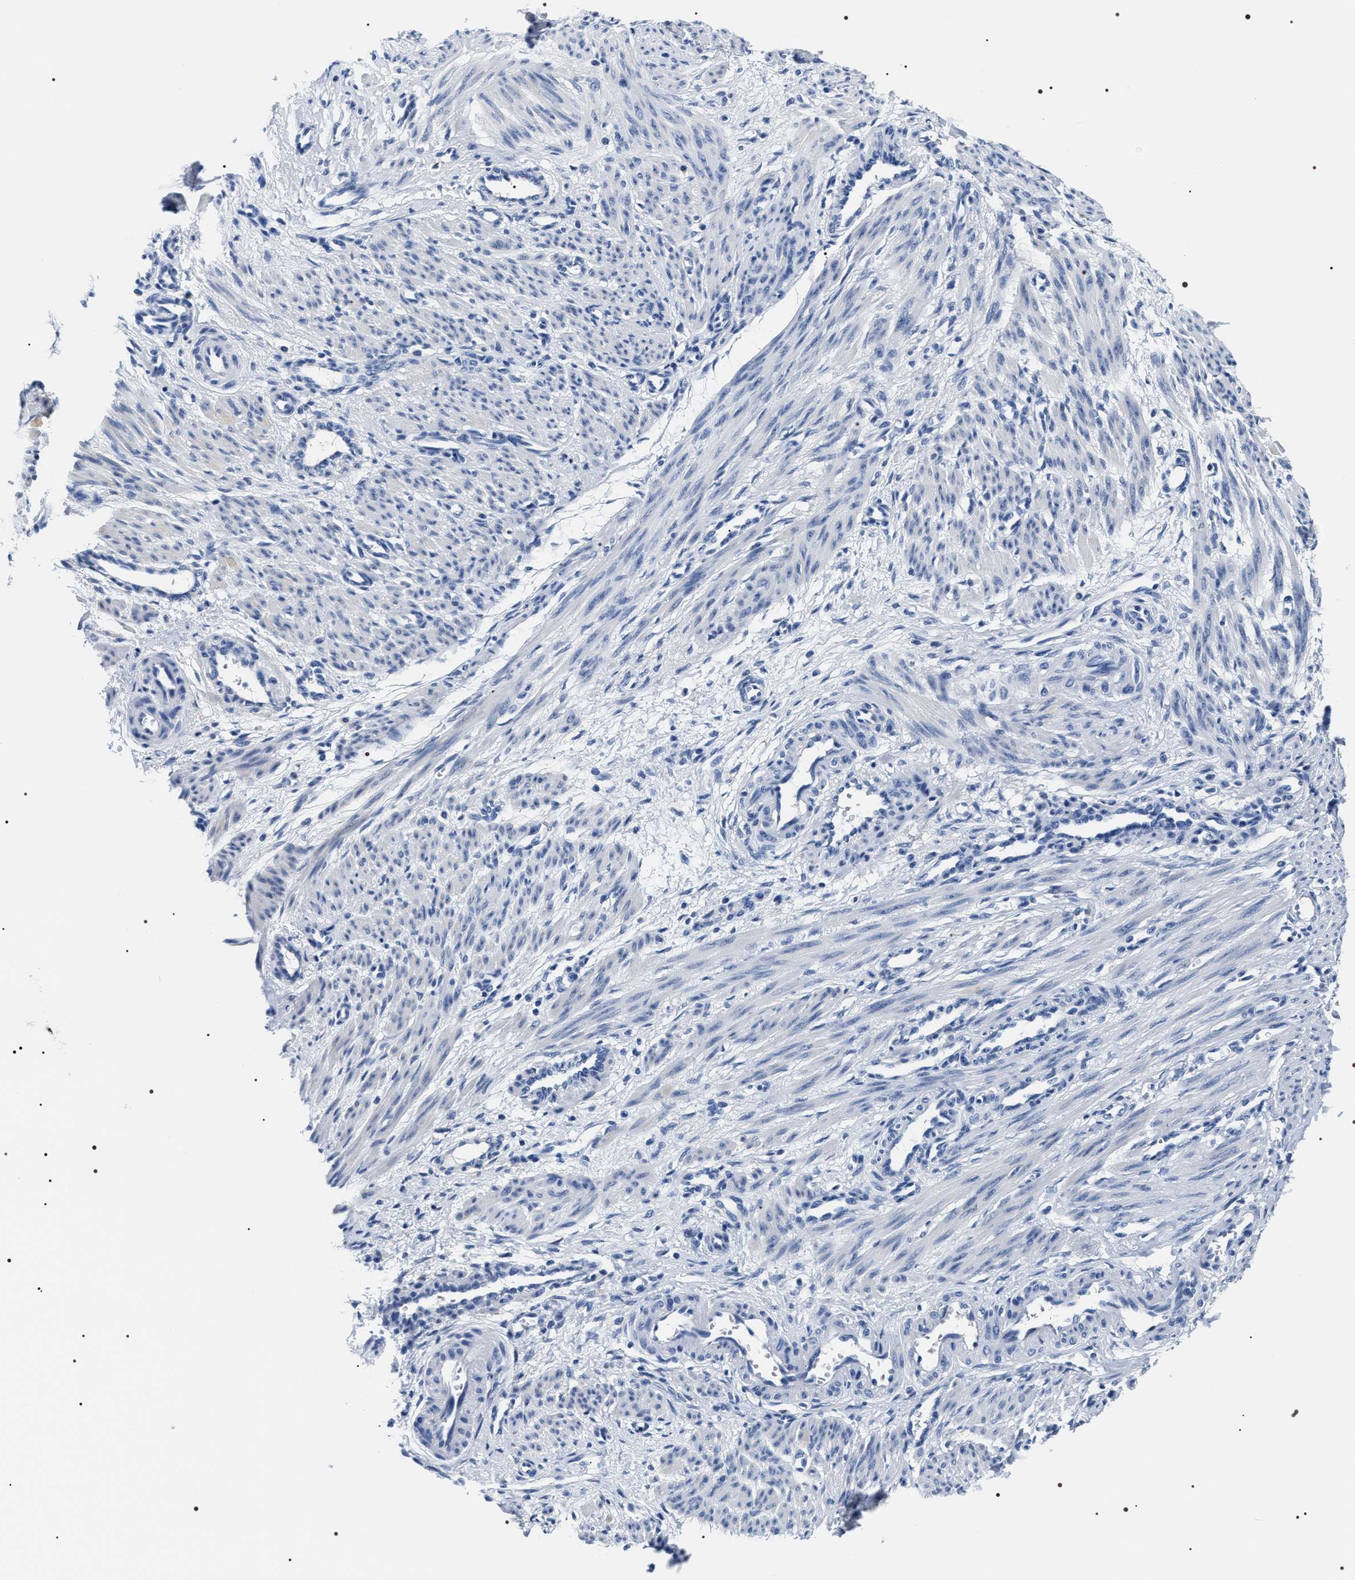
{"staining": {"intensity": "negative", "quantity": "none", "location": "none"}, "tissue": "smooth muscle", "cell_type": "Smooth muscle cells", "image_type": "normal", "snomed": [{"axis": "morphology", "description": "Normal tissue, NOS"}, {"axis": "topography", "description": "Endometrium"}], "caption": "Immunohistochemistry photomicrograph of unremarkable smooth muscle: smooth muscle stained with DAB displays no significant protein staining in smooth muscle cells. The staining was performed using DAB to visualize the protein expression in brown, while the nuclei were stained in blue with hematoxylin (Magnification: 20x).", "gene": "ADH4", "patient": {"sex": "female", "age": 33}}